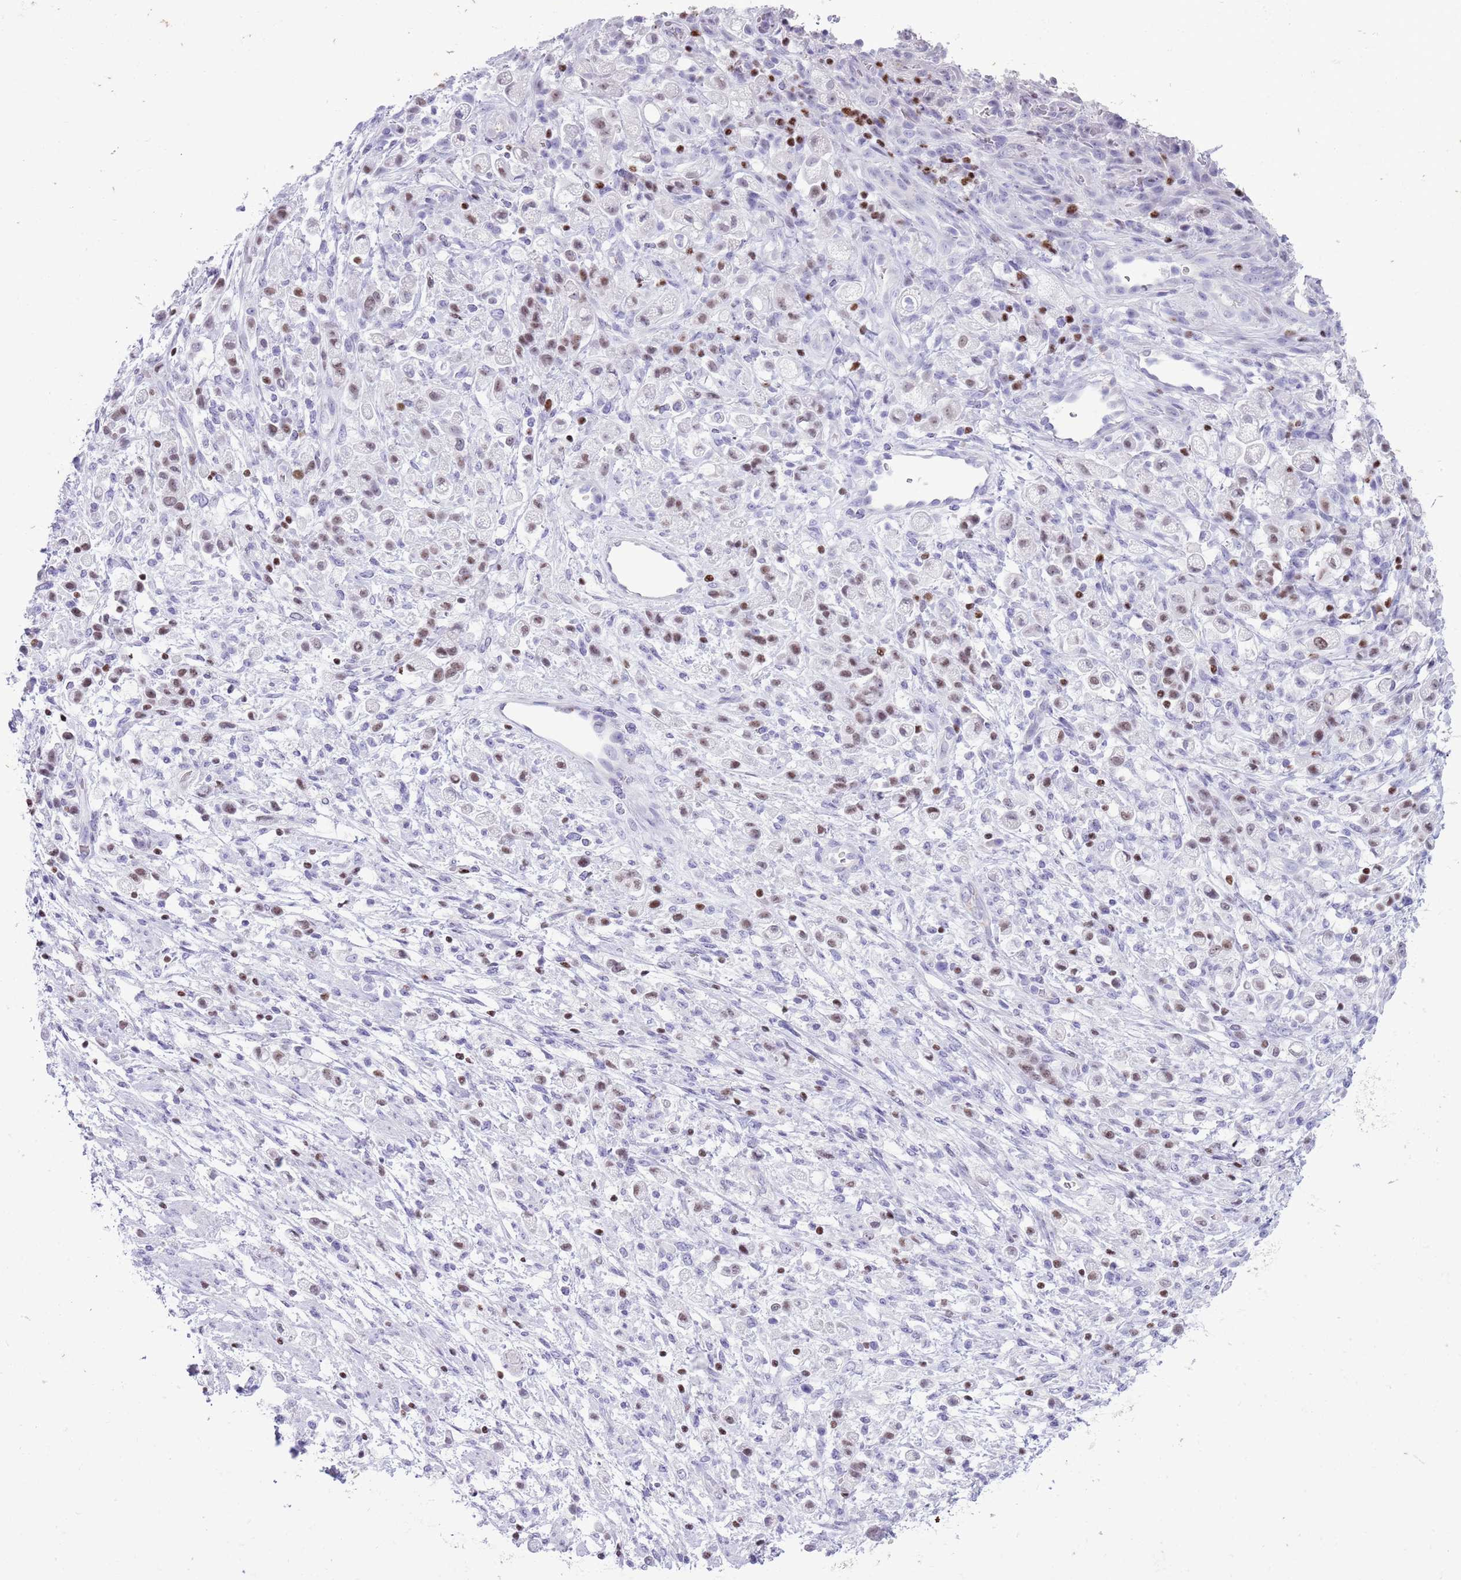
{"staining": {"intensity": "moderate", "quantity": "<25%", "location": "nuclear"}, "tissue": "stomach cancer", "cell_type": "Tumor cells", "image_type": "cancer", "snomed": [{"axis": "morphology", "description": "Adenocarcinoma, NOS"}, {"axis": "topography", "description": "Stomach"}], "caption": "Immunohistochemistry of human stomach cancer (adenocarcinoma) reveals low levels of moderate nuclear positivity in about <25% of tumor cells.", "gene": "BCL11B", "patient": {"sex": "female", "age": 60}}